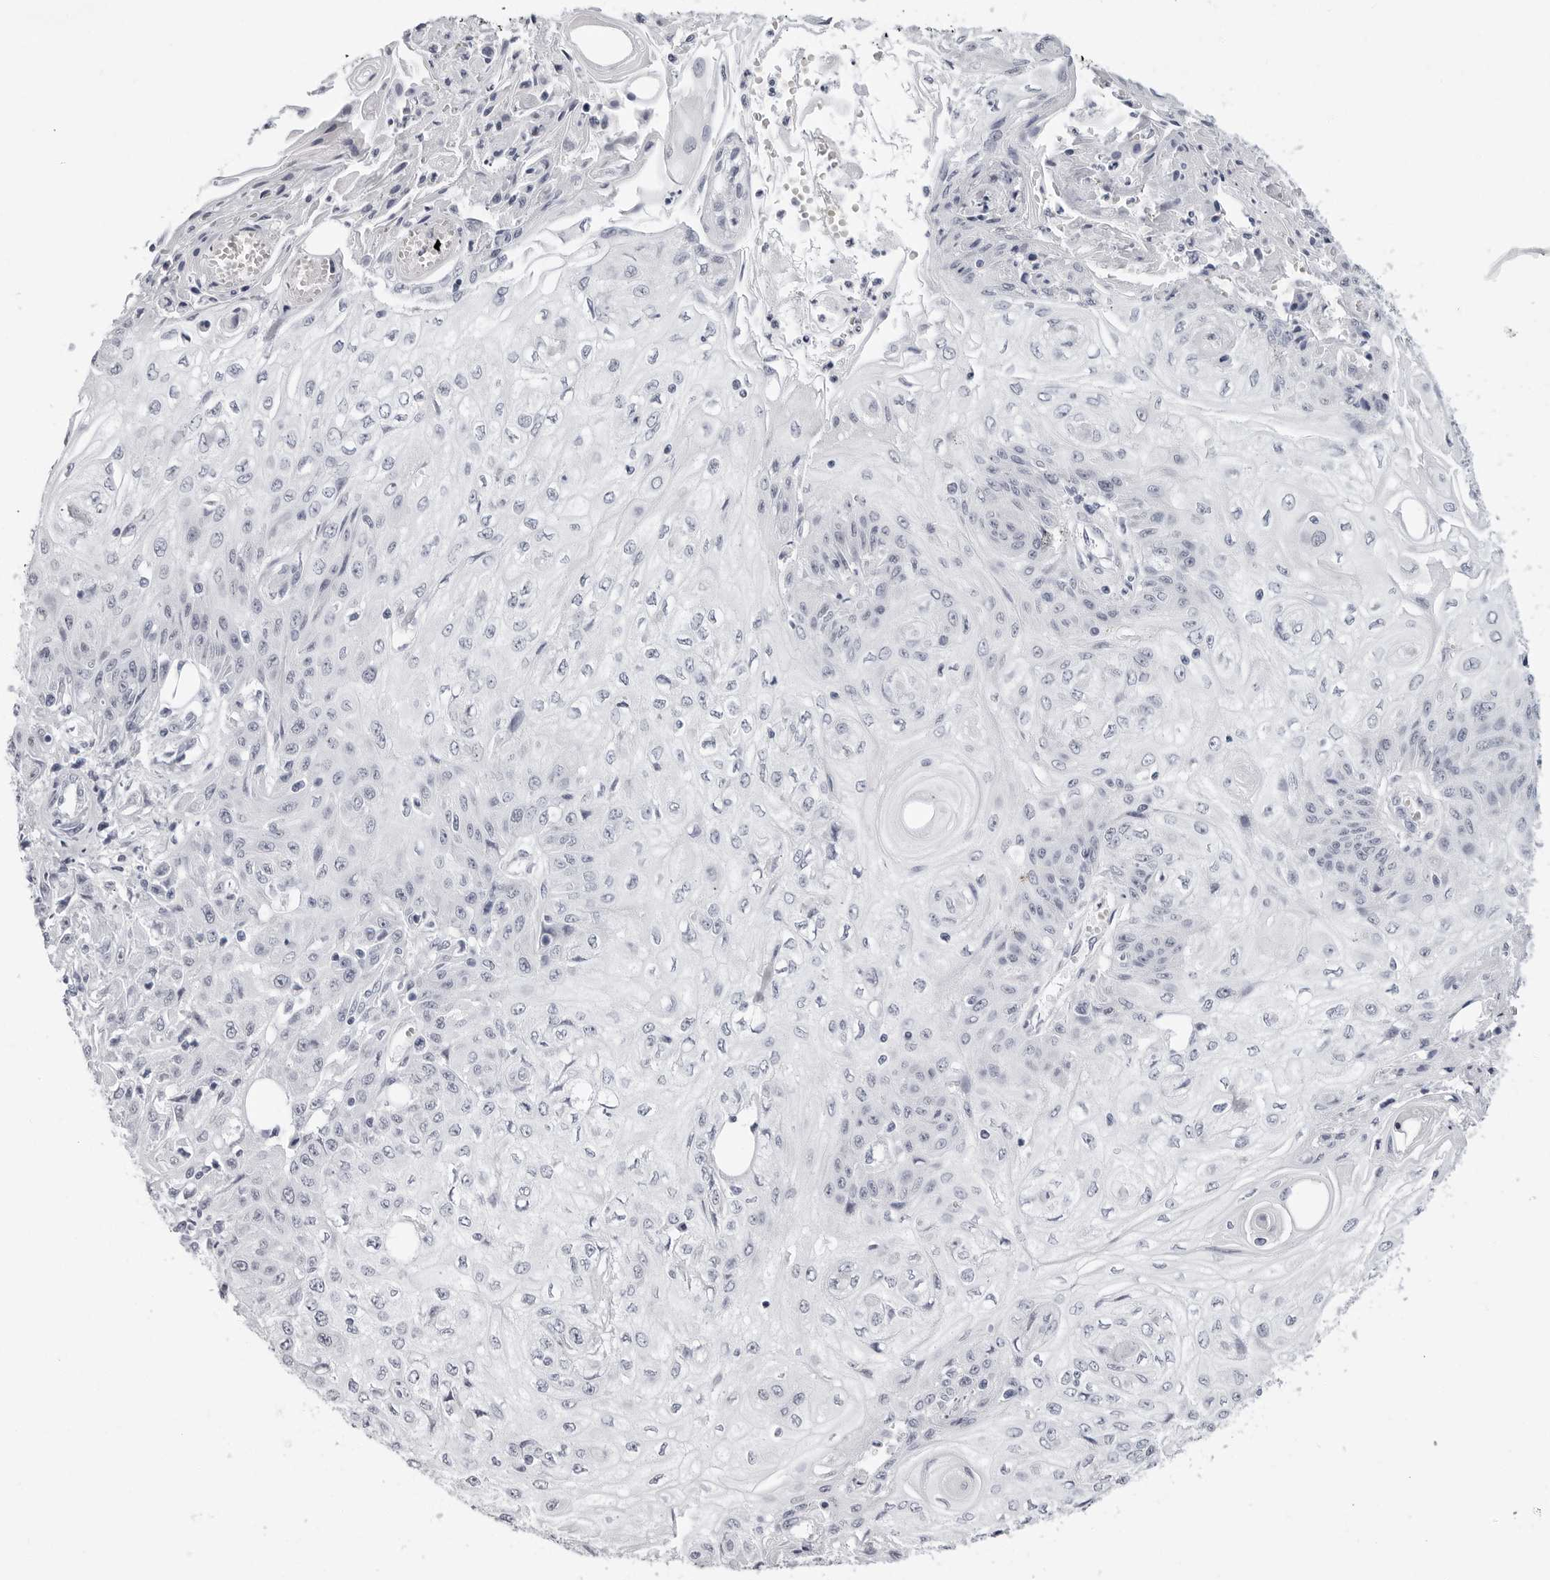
{"staining": {"intensity": "negative", "quantity": "none", "location": "none"}, "tissue": "skin cancer", "cell_type": "Tumor cells", "image_type": "cancer", "snomed": [{"axis": "morphology", "description": "Squamous cell carcinoma, NOS"}, {"axis": "morphology", "description": "Squamous cell carcinoma, metastatic, NOS"}, {"axis": "topography", "description": "Skin"}, {"axis": "topography", "description": "Lymph node"}], "caption": "Immunohistochemistry of human skin metastatic squamous cell carcinoma displays no positivity in tumor cells.", "gene": "VEZF1", "patient": {"sex": "male", "age": 75}}